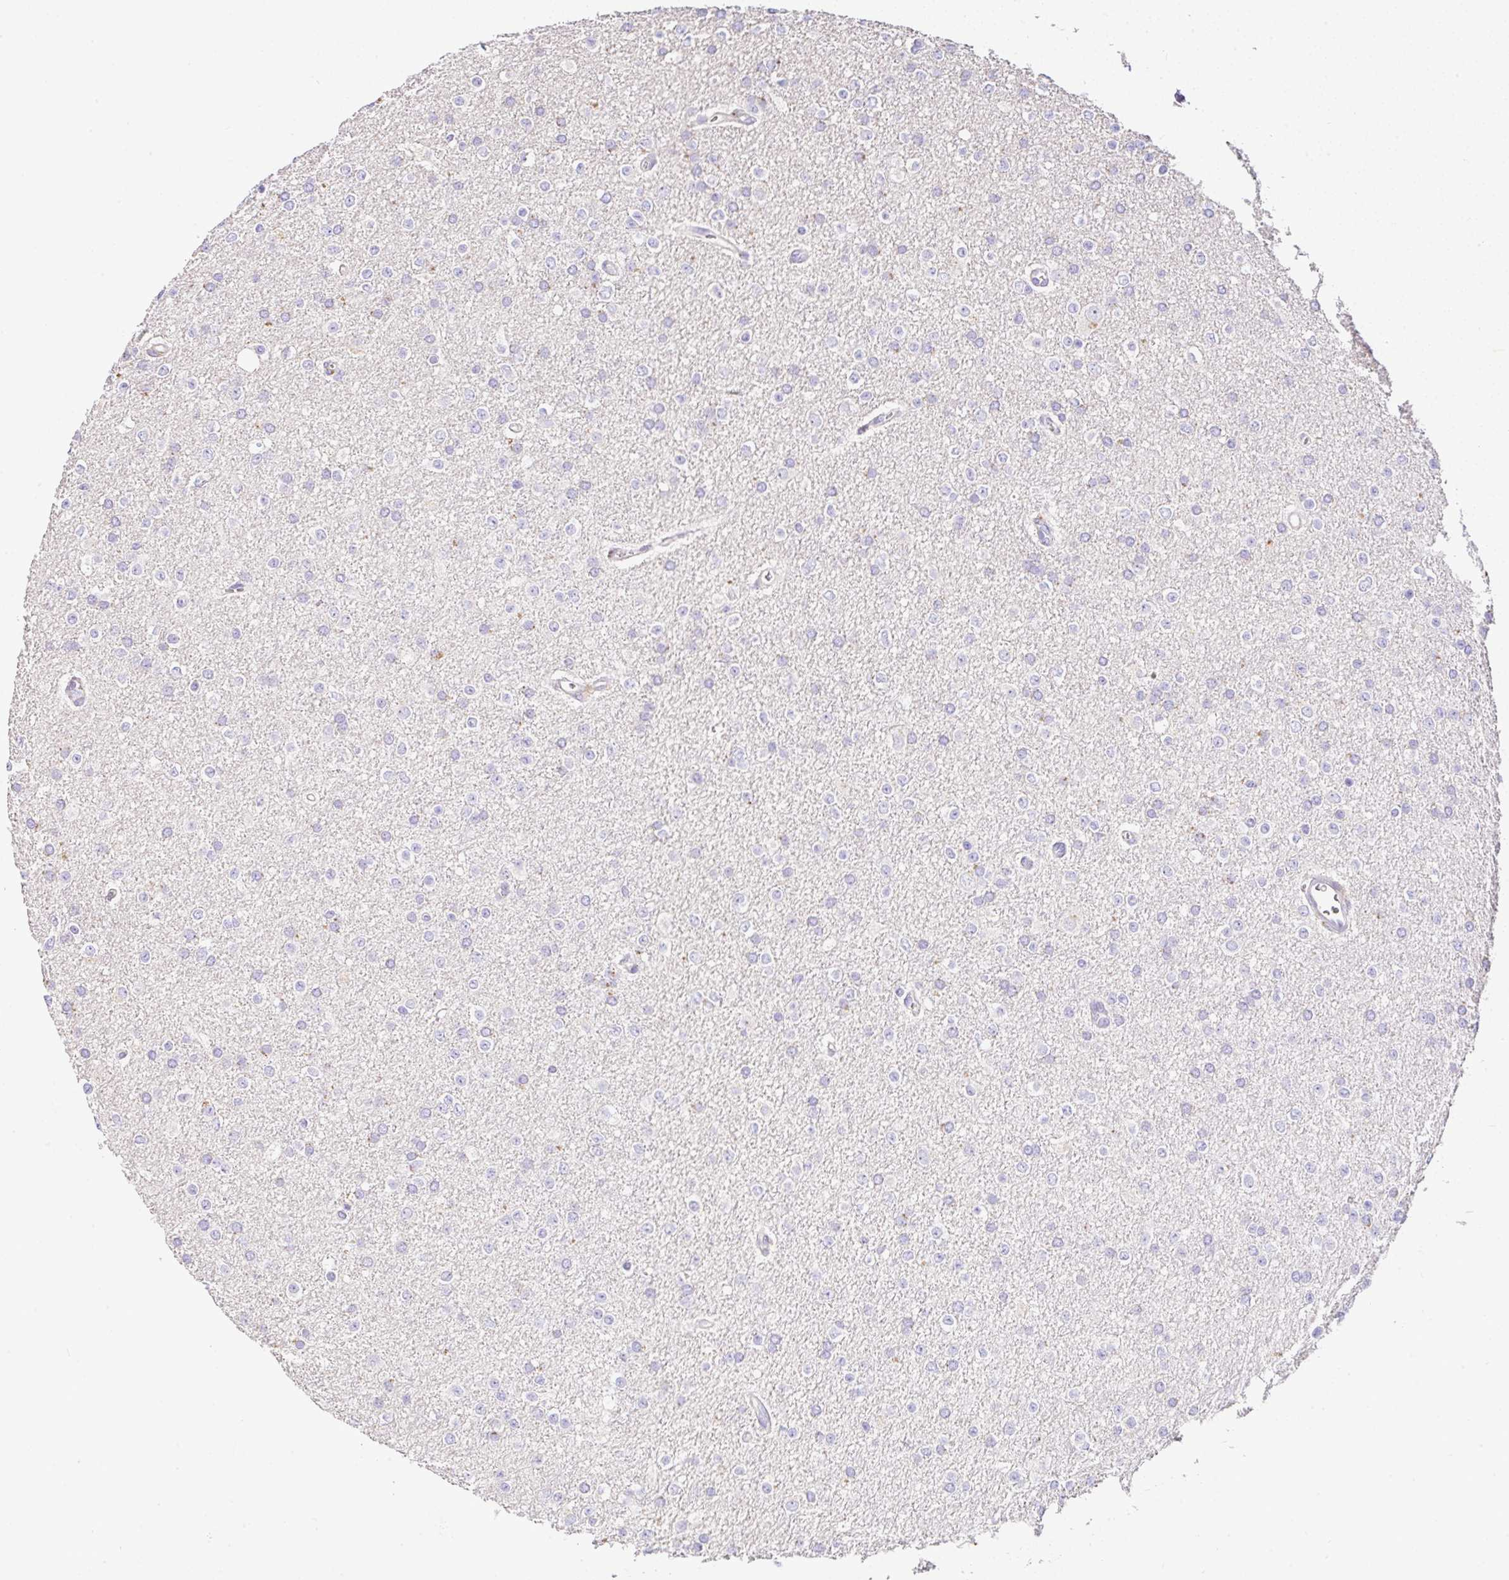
{"staining": {"intensity": "negative", "quantity": "none", "location": "none"}, "tissue": "glioma", "cell_type": "Tumor cells", "image_type": "cancer", "snomed": [{"axis": "morphology", "description": "Glioma, malignant, Low grade"}, {"axis": "topography", "description": "Brain"}], "caption": "Tumor cells are negative for brown protein staining in glioma. (DAB IHC visualized using brightfield microscopy, high magnification).", "gene": "EPN3", "patient": {"sex": "female", "age": 34}}